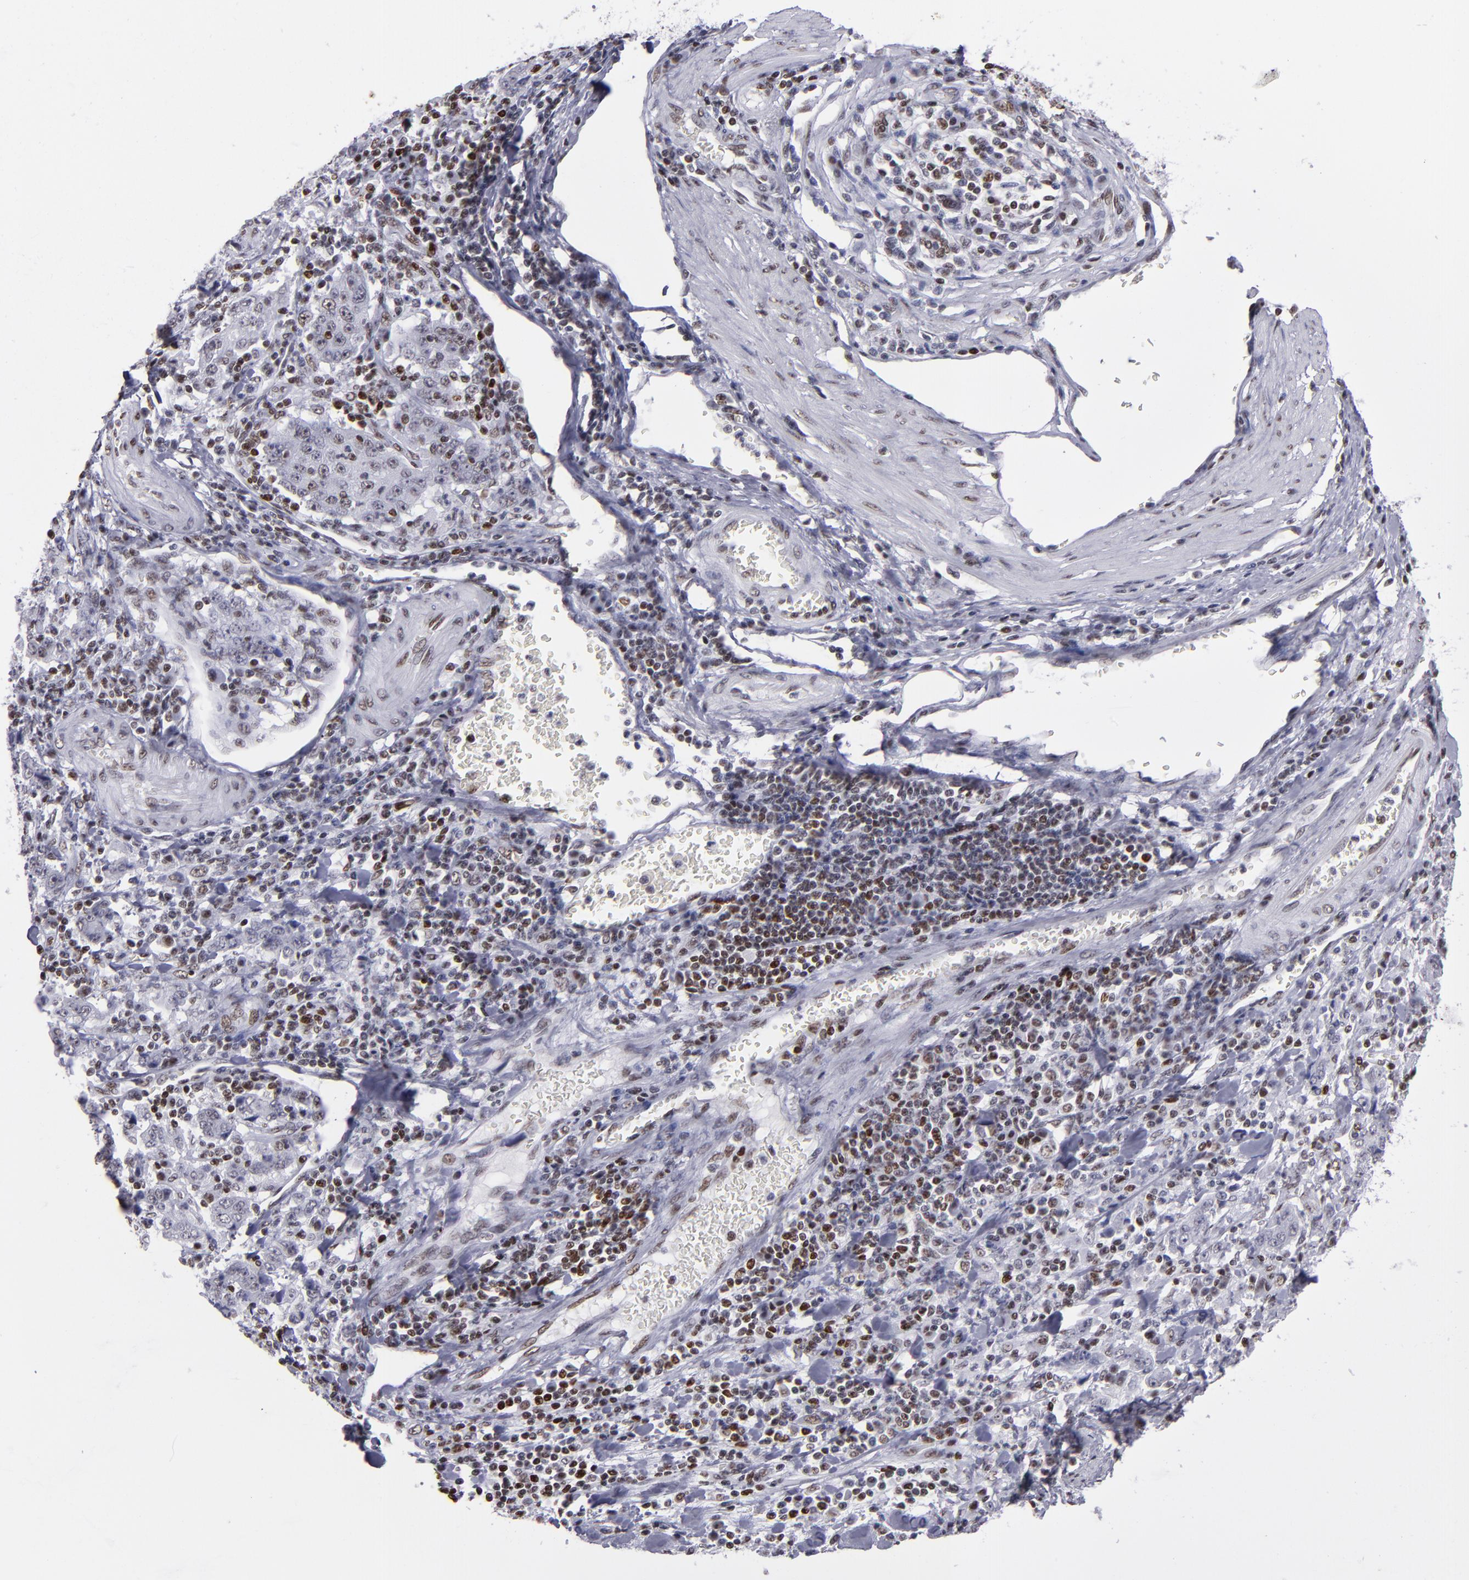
{"staining": {"intensity": "weak", "quantity": "<25%", "location": "nuclear"}, "tissue": "stomach cancer", "cell_type": "Tumor cells", "image_type": "cancer", "snomed": [{"axis": "morphology", "description": "Normal tissue, NOS"}, {"axis": "morphology", "description": "Adenocarcinoma, NOS"}, {"axis": "topography", "description": "Stomach, upper"}, {"axis": "topography", "description": "Stomach"}], "caption": "The photomicrograph displays no staining of tumor cells in stomach adenocarcinoma.", "gene": "TERF2", "patient": {"sex": "male", "age": 59}}